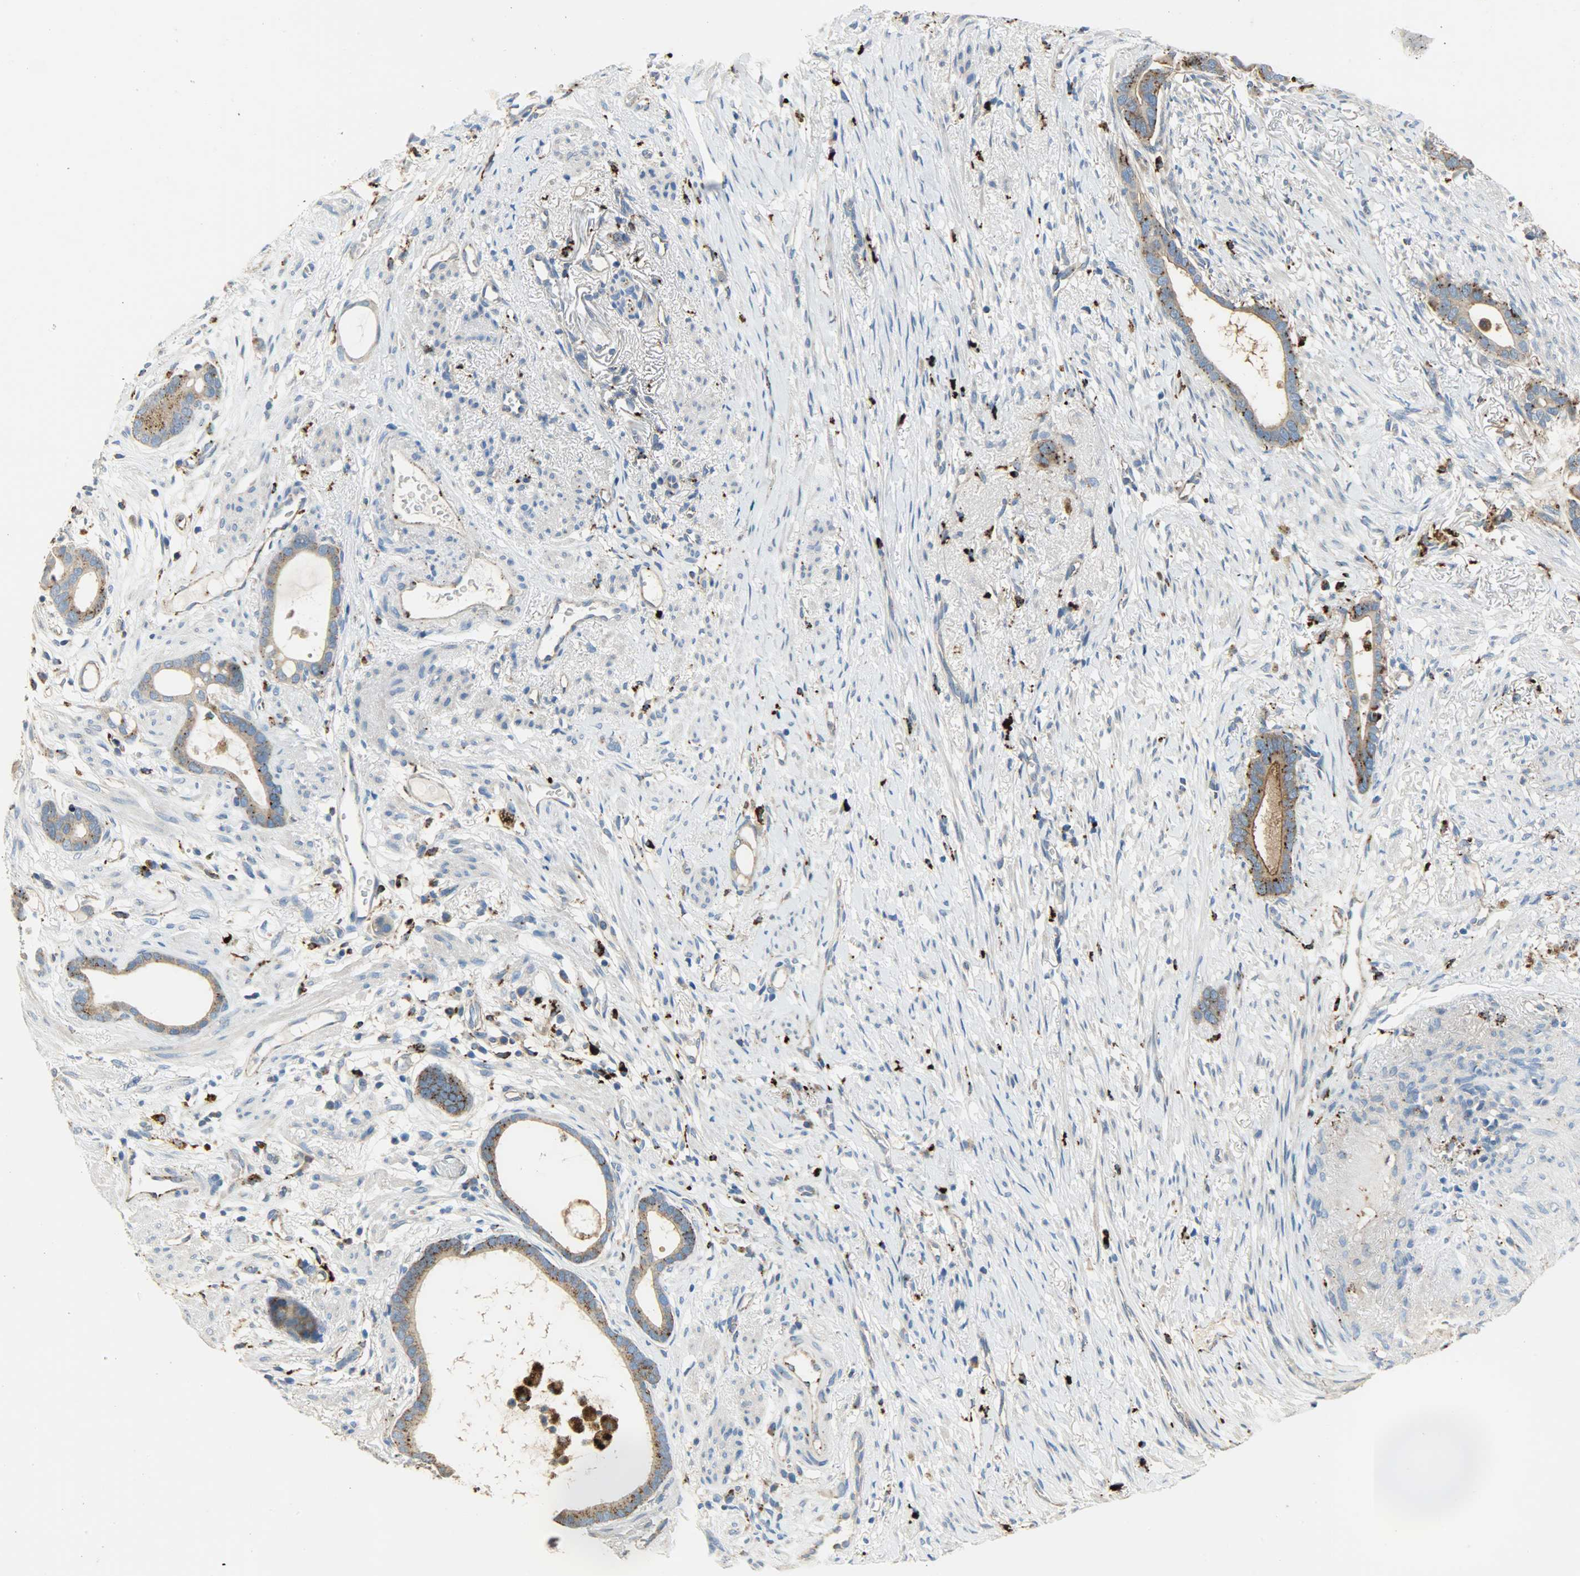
{"staining": {"intensity": "moderate", "quantity": ">75%", "location": "cytoplasmic/membranous"}, "tissue": "stomach cancer", "cell_type": "Tumor cells", "image_type": "cancer", "snomed": [{"axis": "morphology", "description": "Adenocarcinoma, NOS"}, {"axis": "topography", "description": "Stomach"}], "caption": "Protein analysis of stomach cancer tissue reveals moderate cytoplasmic/membranous staining in about >75% of tumor cells.", "gene": "ASAH1", "patient": {"sex": "female", "age": 75}}